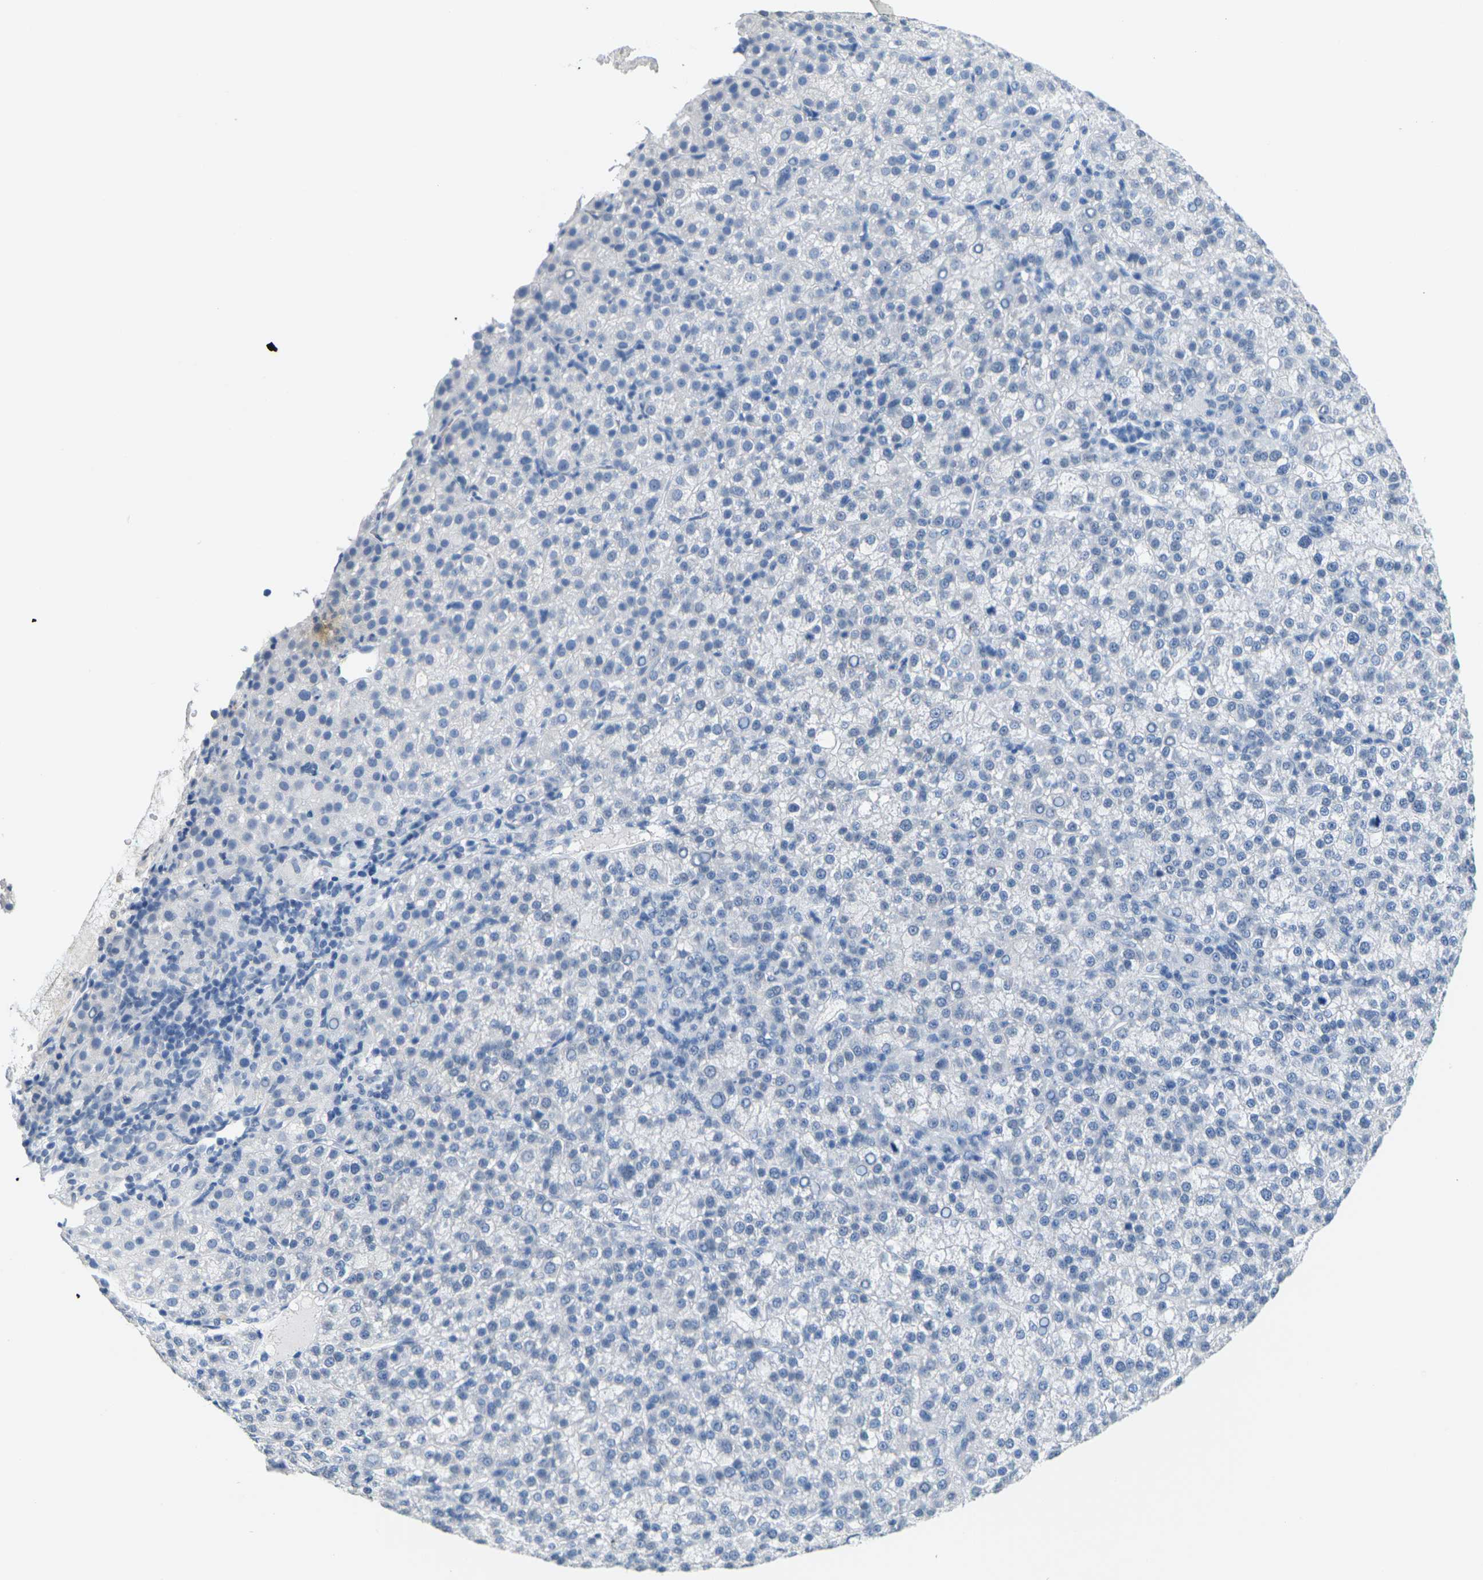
{"staining": {"intensity": "negative", "quantity": "none", "location": "none"}, "tissue": "liver cancer", "cell_type": "Tumor cells", "image_type": "cancer", "snomed": [{"axis": "morphology", "description": "Carcinoma, Hepatocellular, NOS"}, {"axis": "topography", "description": "Liver"}], "caption": "There is no significant positivity in tumor cells of liver cancer (hepatocellular carcinoma).", "gene": "CTAG1A", "patient": {"sex": "female", "age": 58}}